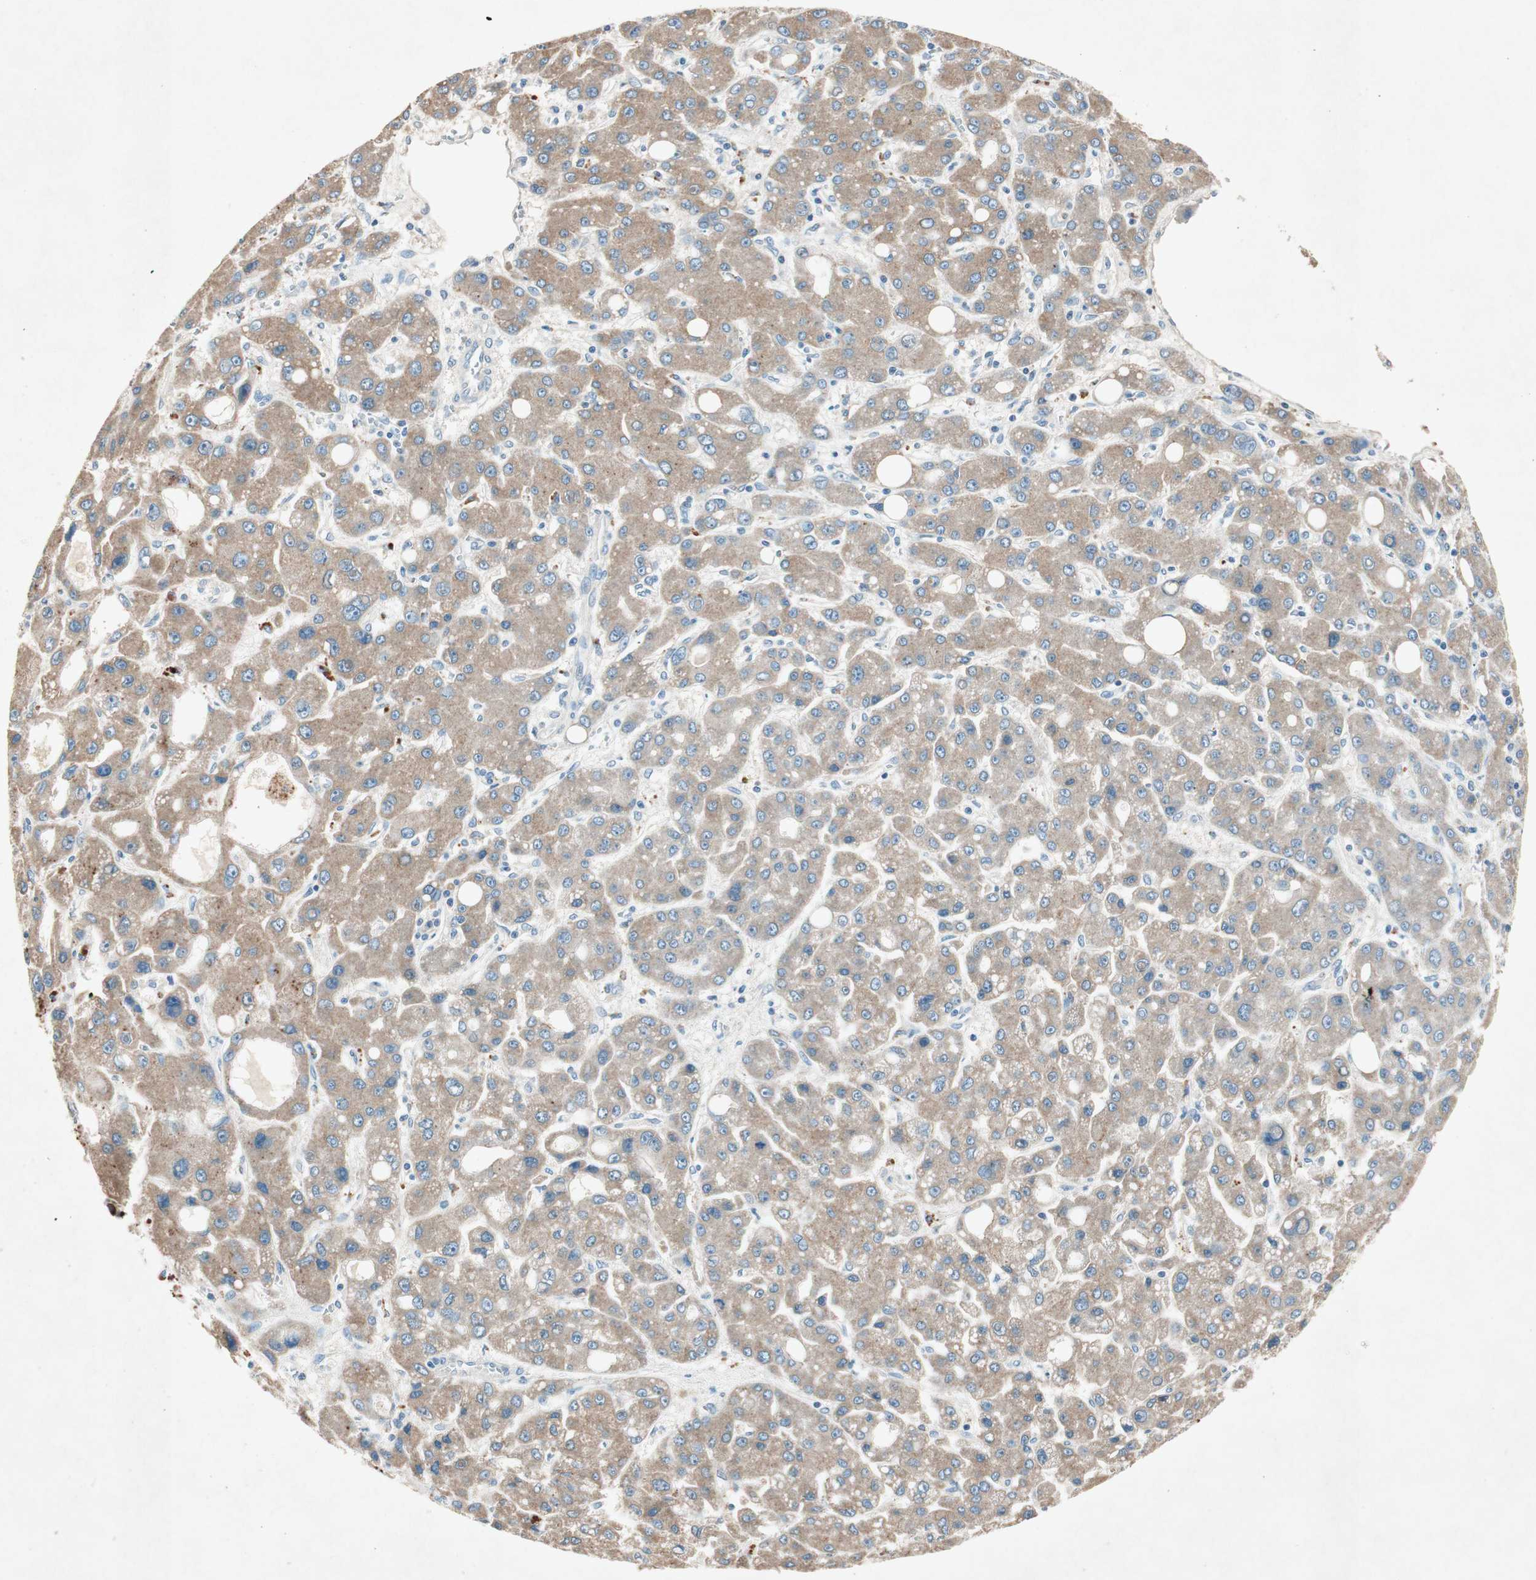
{"staining": {"intensity": "weak", "quantity": ">75%", "location": "cytoplasmic/membranous"}, "tissue": "liver cancer", "cell_type": "Tumor cells", "image_type": "cancer", "snomed": [{"axis": "morphology", "description": "Carcinoma, Hepatocellular, NOS"}, {"axis": "topography", "description": "Liver"}], "caption": "Immunohistochemical staining of liver cancer (hepatocellular carcinoma) reveals low levels of weak cytoplasmic/membranous protein expression in approximately >75% of tumor cells.", "gene": "NKAIN1", "patient": {"sex": "male", "age": 55}}